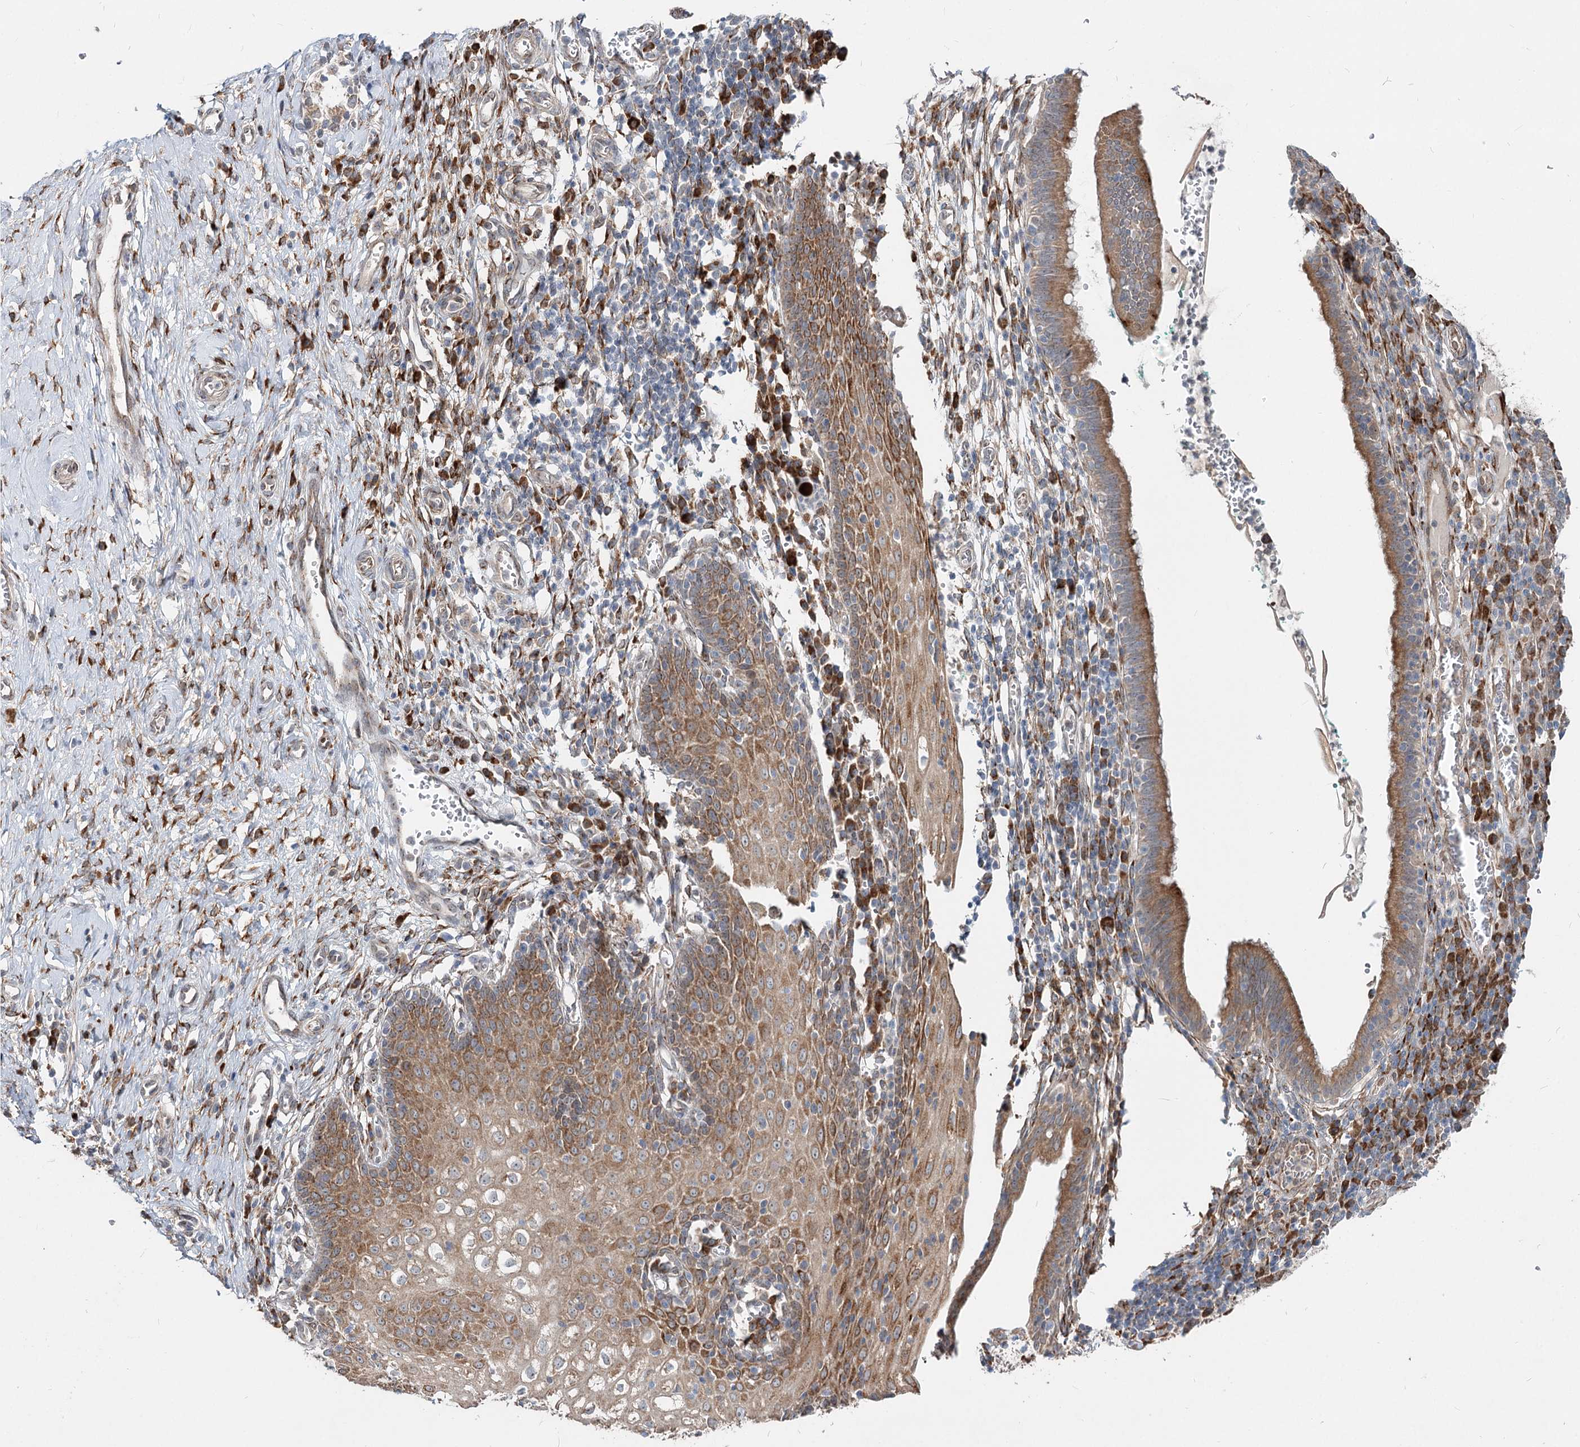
{"staining": {"intensity": "weak", "quantity": "25%-75%", "location": "cytoplasmic/membranous"}, "tissue": "cervix", "cell_type": "Glandular cells", "image_type": "normal", "snomed": [{"axis": "morphology", "description": "Normal tissue, NOS"}, {"axis": "morphology", "description": "Adenocarcinoma, NOS"}, {"axis": "topography", "description": "Cervix"}], "caption": "The immunohistochemical stain shows weak cytoplasmic/membranous expression in glandular cells of normal cervix. Using DAB (3,3'-diaminobenzidine) (brown) and hematoxylin (blue) stains, captured at high magnification using brightfield microscopy.", "gene": "SPART", "patient": {"sex": "female", "age": 29}}